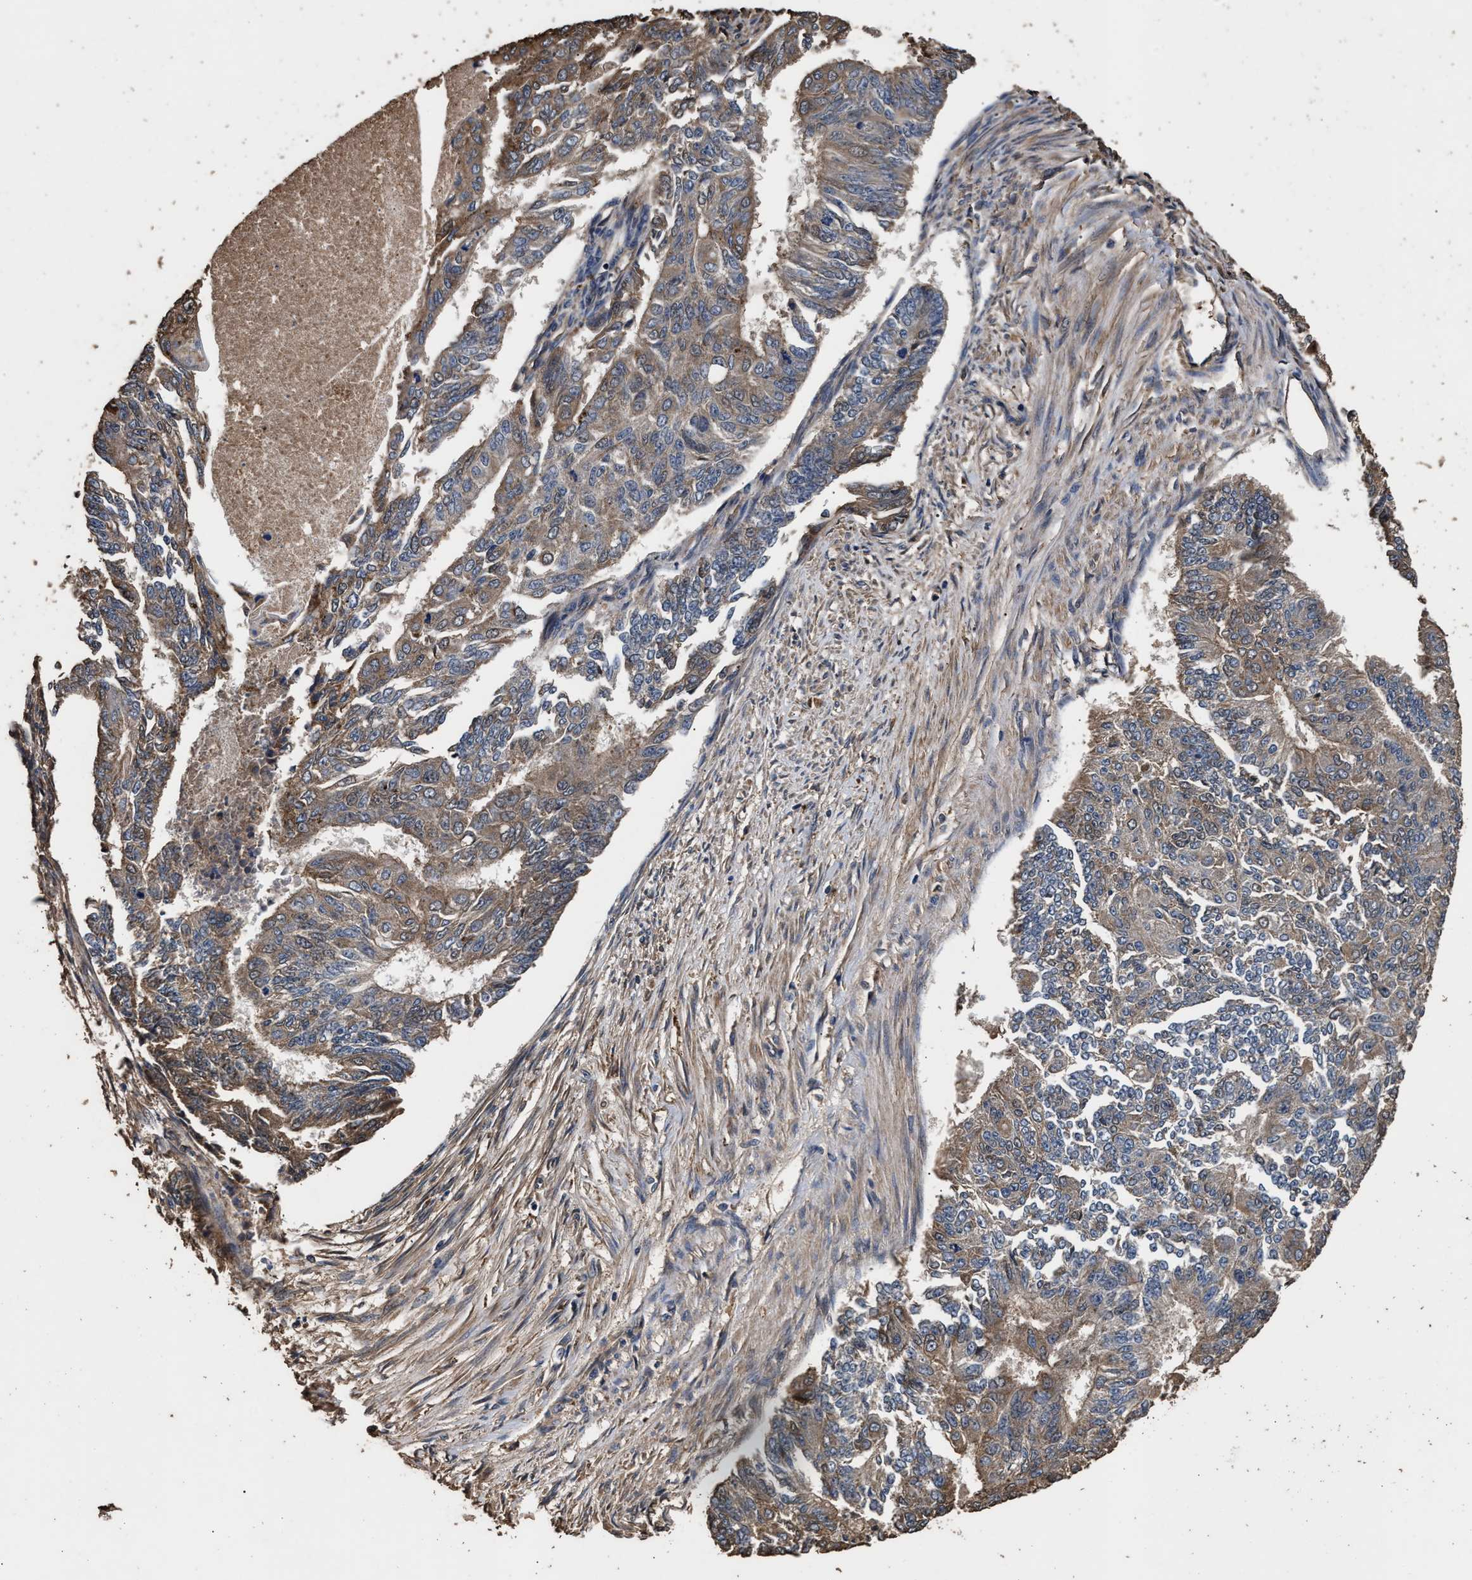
{"staining": {"intensity": "weak", "quantity": ">75%", "location": "cytoplasmic/membranous"}, "tissue": "endometrial cancer", "cell_type": "Tumor cells", "image_type": "cancer", "snomed": [{"axis": "morphology", "description": "Adenocarcinoma, NOS"}, {"axis": "topography", "description": "Endometrium"}], "caption": "Brown immunohistochemical staining in endometrial cancer (adenocarcinoma) reveals weak cytoplasmic/membranous expression in about >75% of tumor cells. (DAB (3,3'-diaminobenzidine) = brown stain, brightfield microscopy at high magnification).", "gene": "KYAT1", "patient": {"sex": "female", "age": 32}}